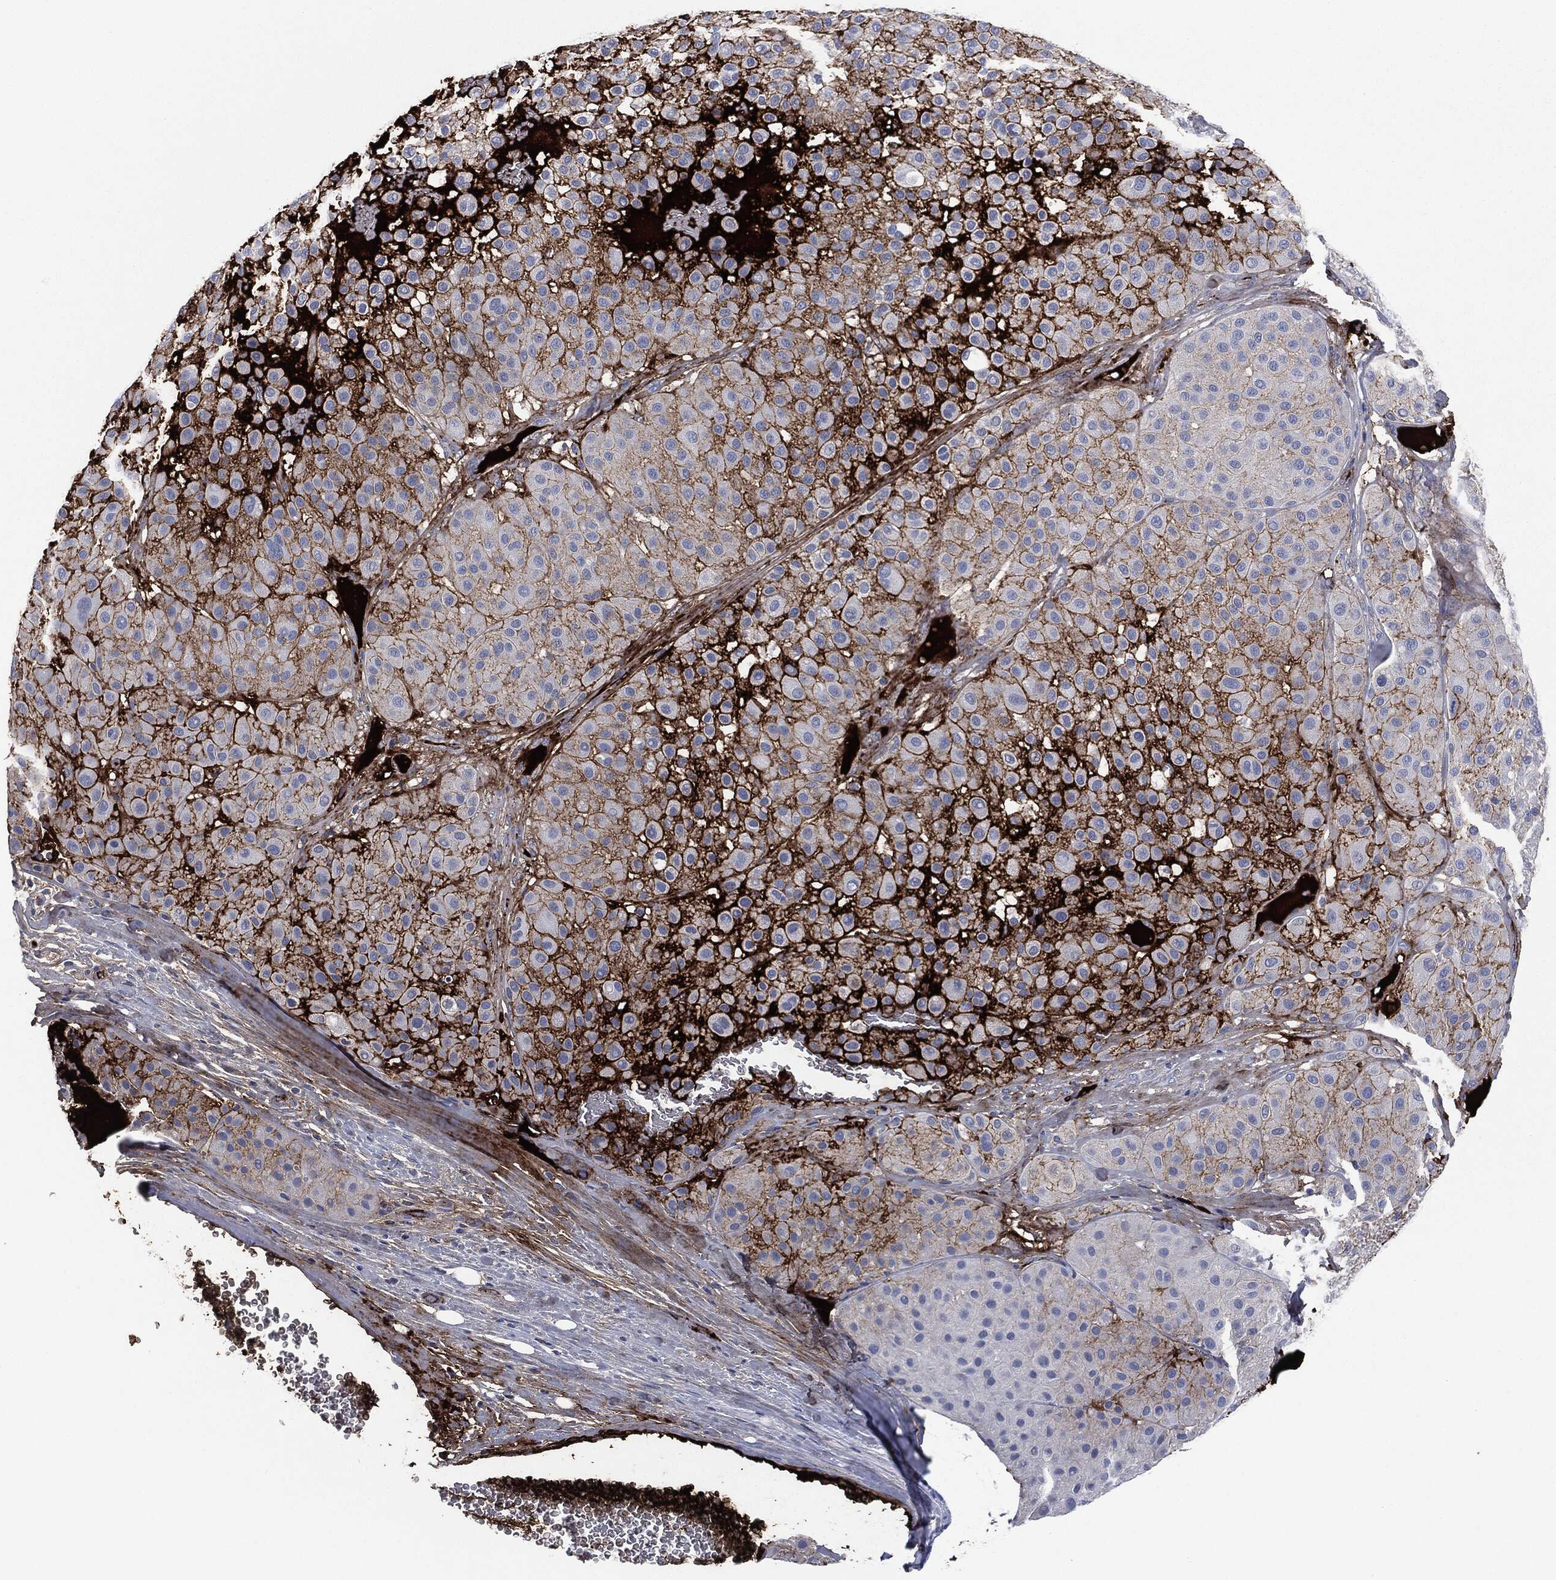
{"staining": {"intensity": "strong", "quantity": "<25%", "location": "cytoplasmic/membranous"}, "tissue": "melanoma", "cell_type": "Tumor cells", "image_type": "cancer", "snomed": [{"axis": "morphology", "description": "Malignant melanoma, Metastatic site"}, {"axis": "topography", "description": "Smooth muscle"}], "caption": "Protein staining by immunohistochemistry exhibits strong cytoplasmic/membranous expression in about <25% of tumor cells in melanoma.", "gene": "APOB", "patient": {"sex": "male", "age": 41}}